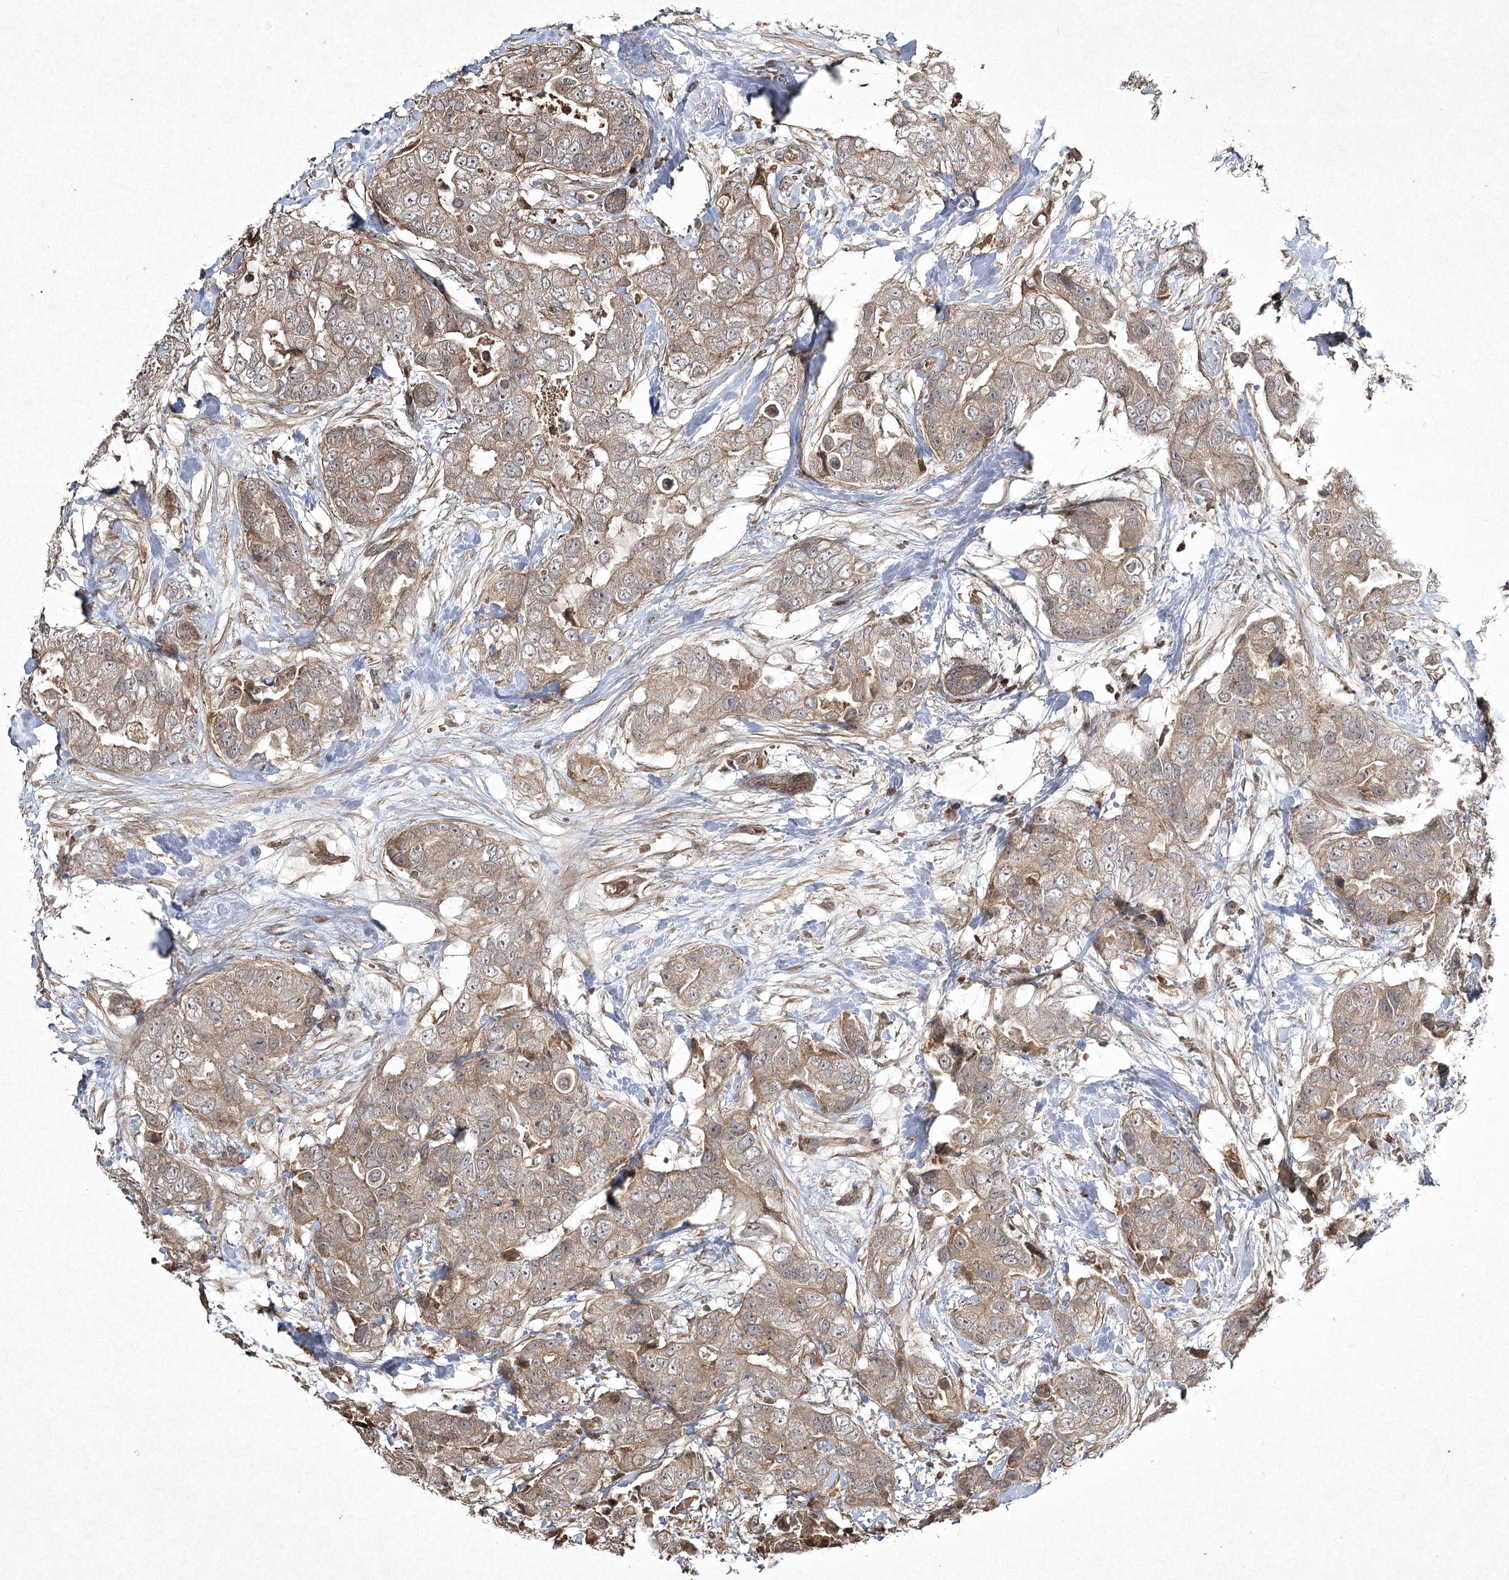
{"staining": {"intensity": "weak", "quantity": ">75%", "location": "cytoplasmic/membranous"}, "tissue": "breast cancer", "cell_type": "Tumor cells", "image_type": "cancer", "snomed": [{"axis": "morphology", "description": "Duct carcinoma"}, {"axis": "topography", "description": "Breast"}], "caption": "This image reveals immunohistochemistry staining of human breast infiltrating ductal carcinoma, with low weak cytoplasmic/membranous positivity in approximately >75% of tumor cells.", "gene": "CYP2B6", "patient": {"sex": "female", "age": 62}}